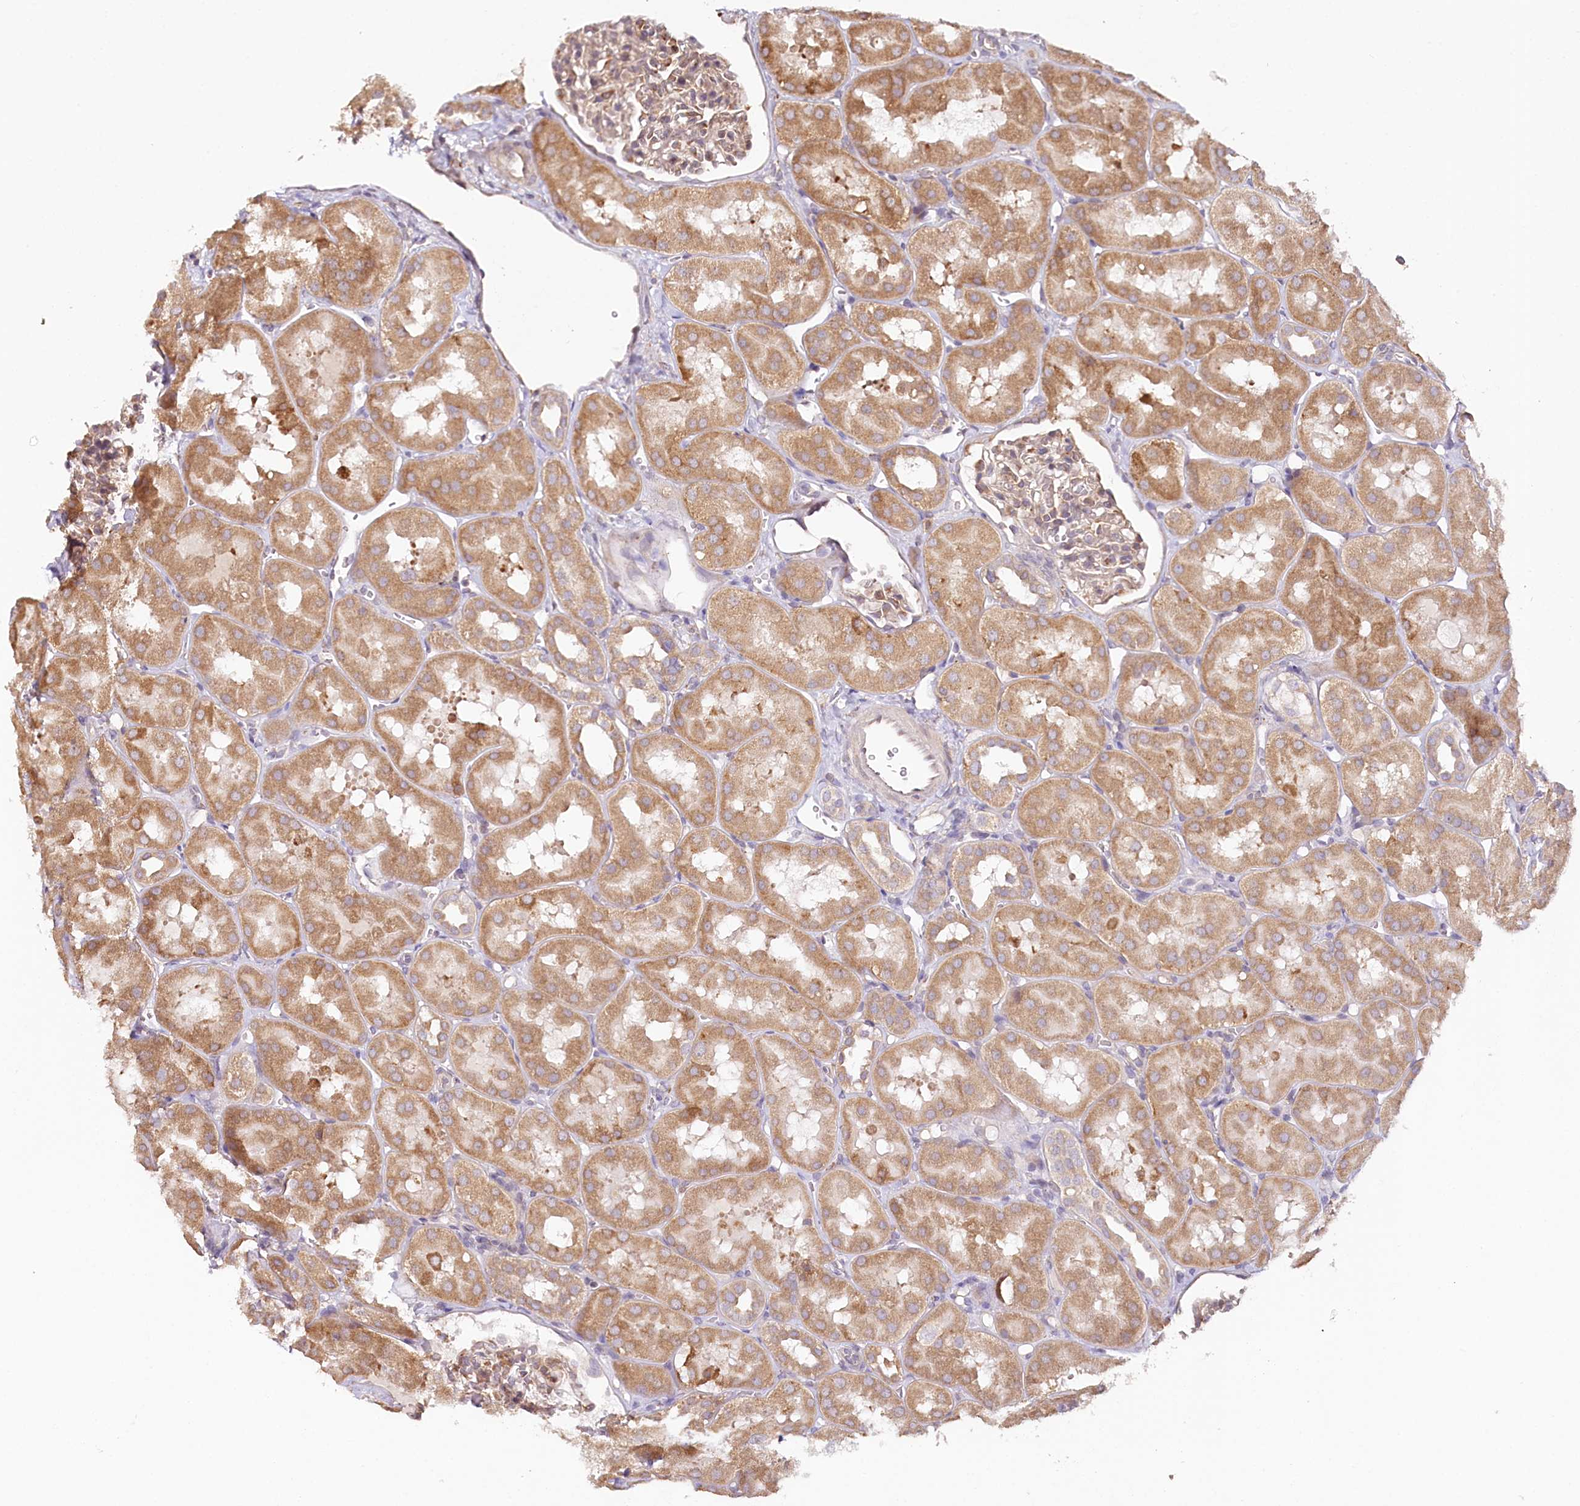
{"staining": {"intensity": "moderate", "quantity": "25%-75%", "location": "cytoplasmic/membranous"}, "tissue": "kidney", "cell_type": "Cells in glomeruli", "image_type": "normal", "snomed": [{"axis": "morphology", "description": "Normal tissue, NOS"}, {"axis": "topography", "description": "Kidney"}, {"axis": "topography", "description": "Urinary bladder"}], "caption": "A photomicrograph showing moderate cytoplasmic/membranous positivity in about 25%-75% of cells in glomeruli in normal kidney, as visualized by brown immunohistochemical staining.", "gene": "VEGFA", "patient": {"sex": "male", "age": 16}}